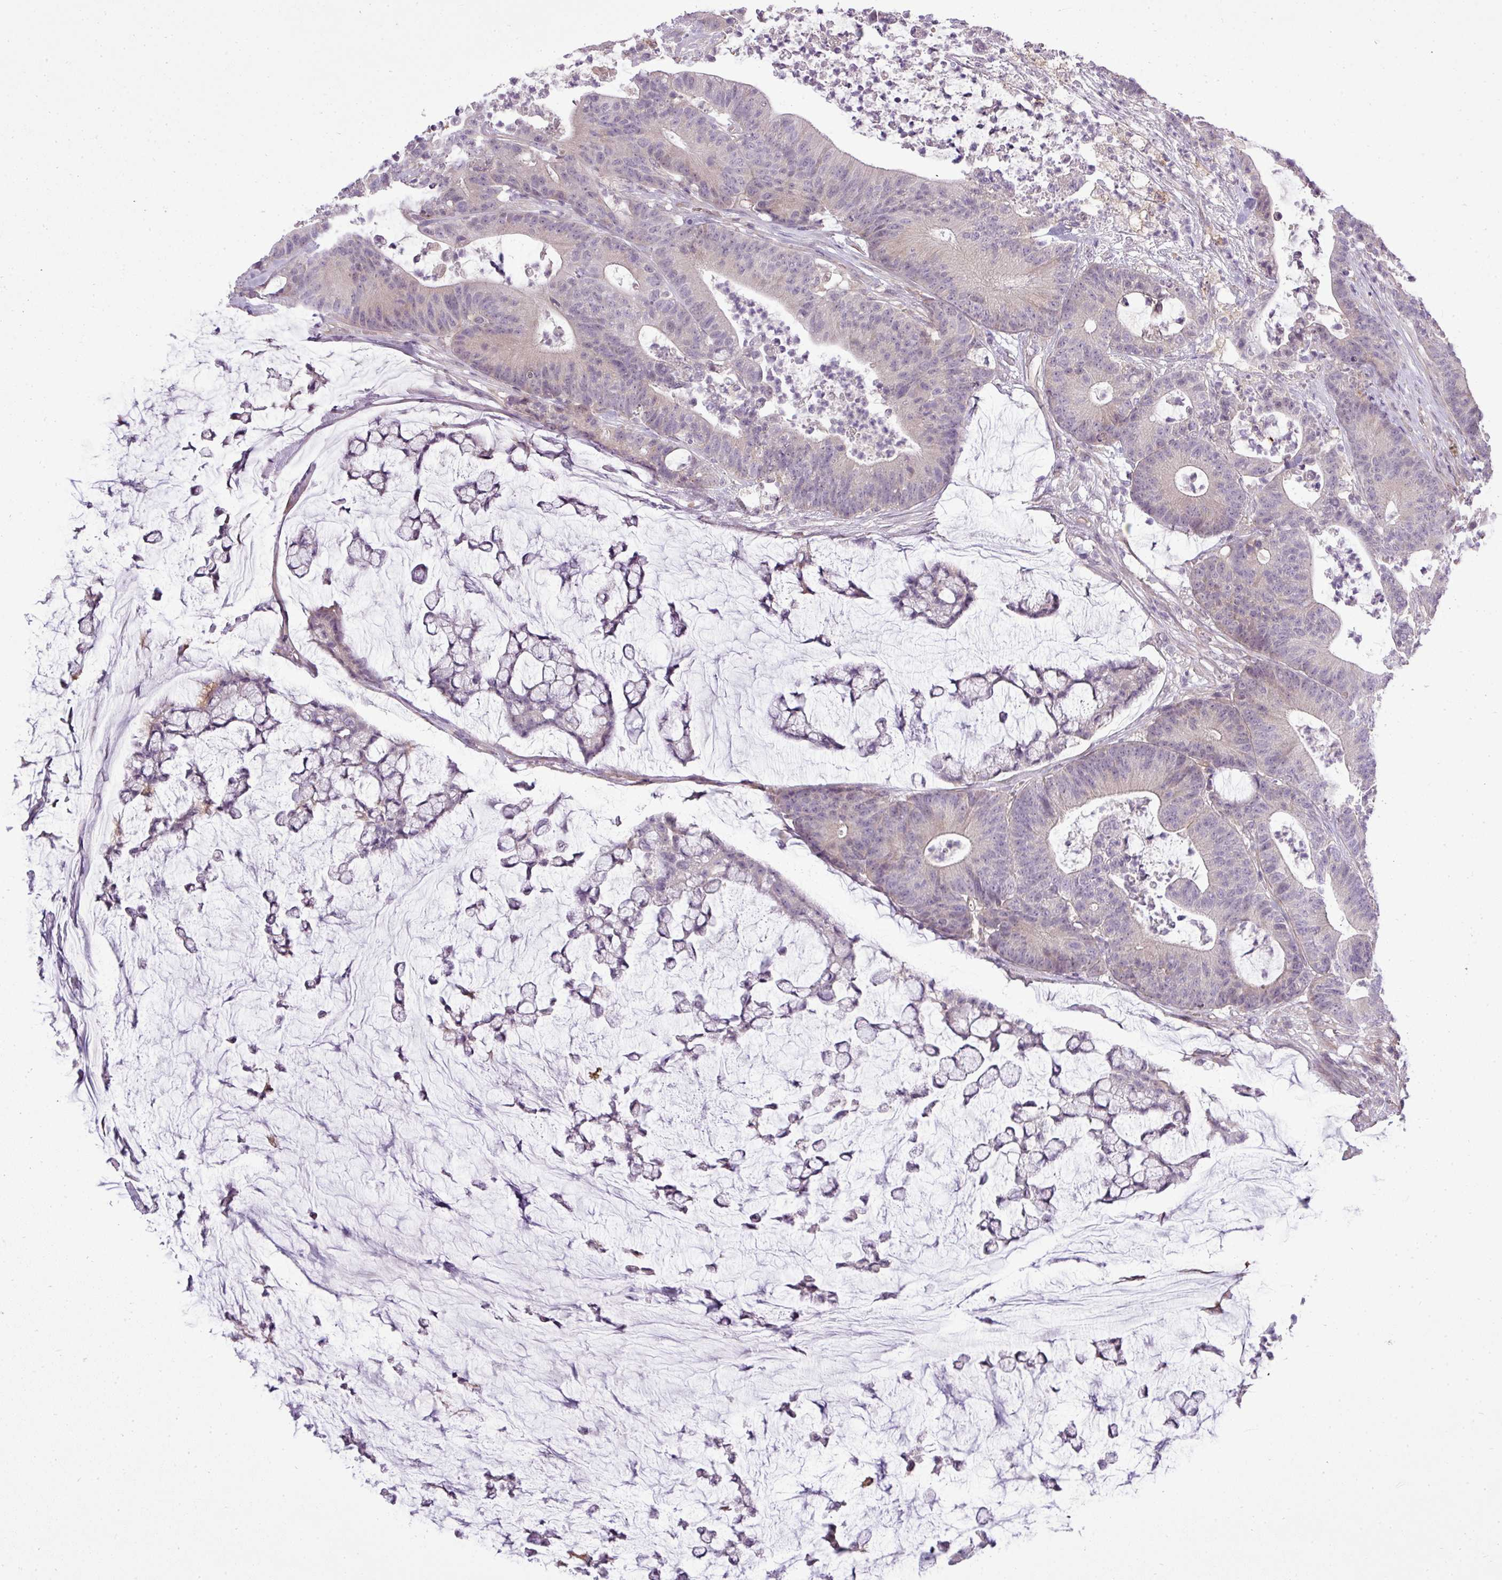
{"staining": {"intensity": "negative", "quantity": "none", "location": "none"}, "tissue": "colorectal cancer", "cell_type": "Tumor cells", "image_type": "cancer", "snomed": [{"axis": "morphology", "description": "Adenocarcinoma, NOS"}, {"axis": "topography", "description": "Colon"}], "caption": "Colorectal adenocarcinoma was stained to show a protein in brown. There is no significant staining in tumor cells.", "gene": "PDRG1", "patient": {"sex": "female", "age": 84}}